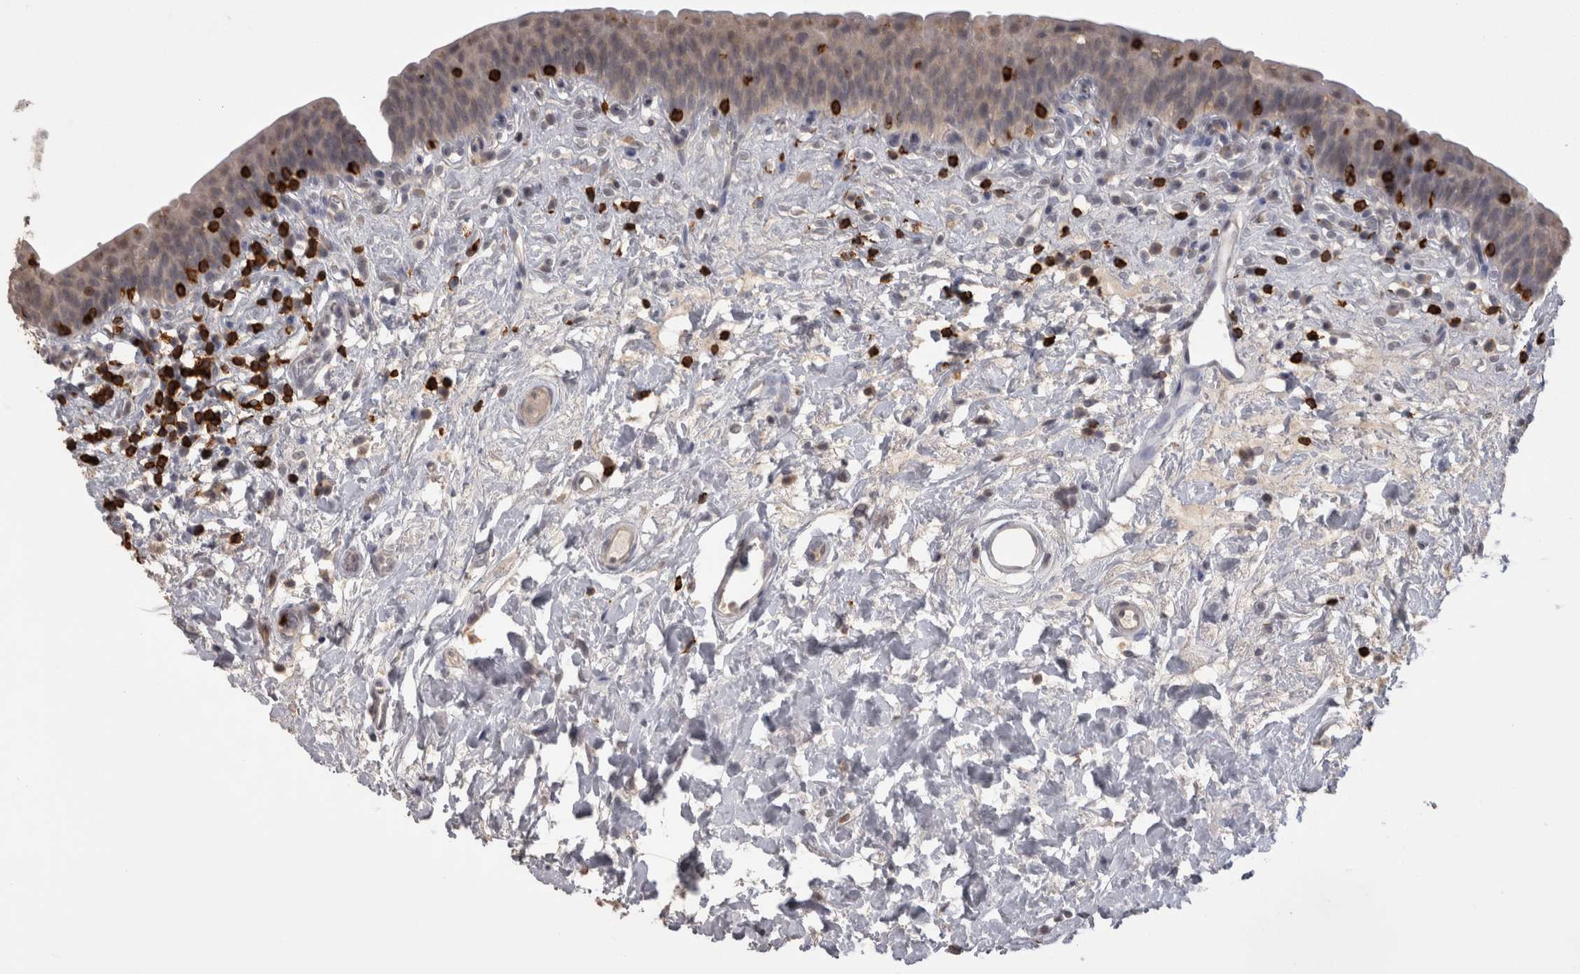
{"staining": {"intensity": "weak", "quantity": "25%-75%", "location": "cytoplasmic/membranous,nuclear"}, "tissue": "urinary bladder", "cell_type": "Urothelial cells", "image_type": "normal", "snomed": [{"axis": "morphology", "description": "Normal tissue, NOS"}, {"axis": "topography", "description": "Urinary bladder"}], "caption": "Brown immunohistochemical staining in normal urinary bladder reveals weak cytoplasmic/membranous,nuclear positivity in approximately 25%-75% of urothelial cells. Using DAB (brown) and hematoxylin (blue) stains, captured at high magnification using brightfield microscopy.", "gene": "SKAP1", "patient": {"sex": "male", "age": 83}}